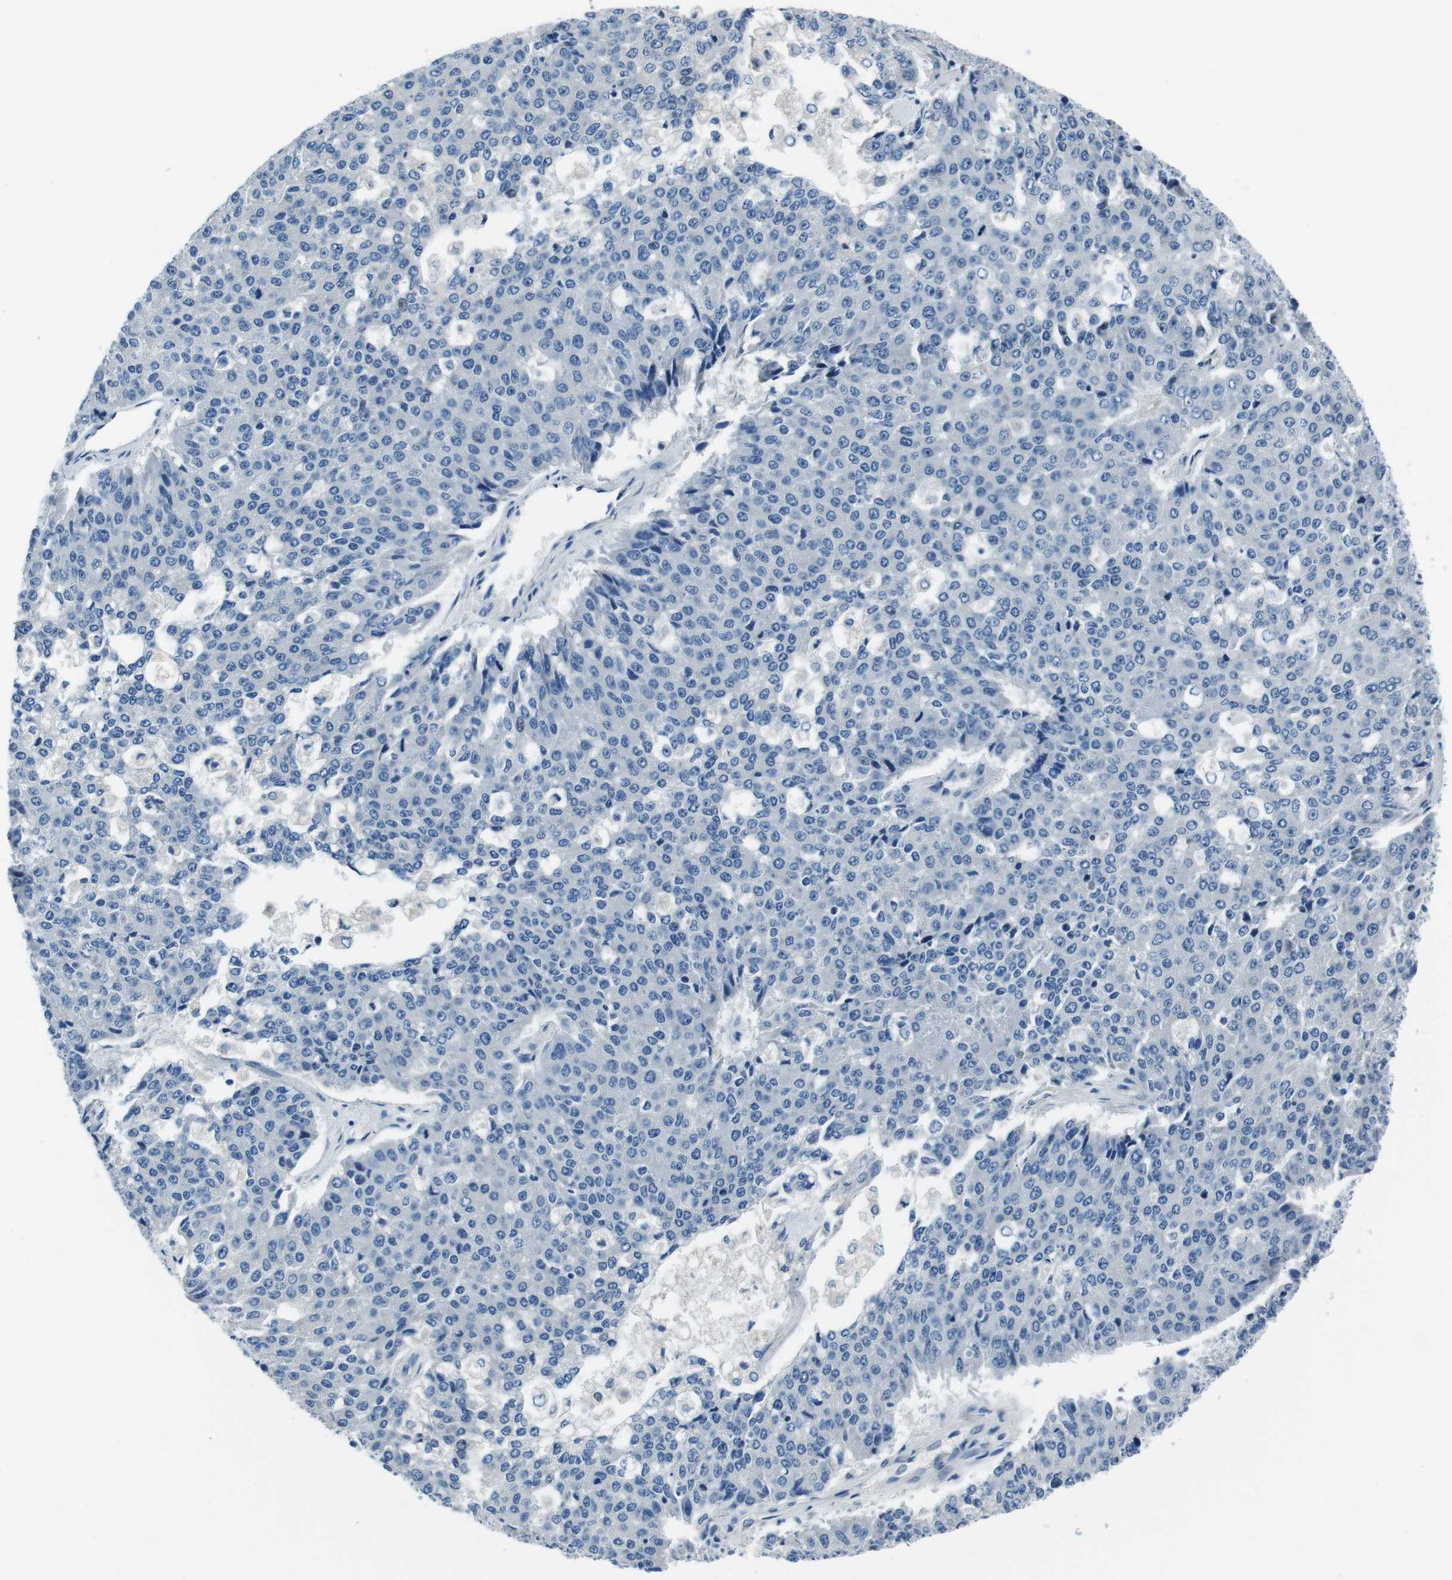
{"staining": {"intensity": "negative", "quantity": "none", "location": "none"}, "tissue": "pancreatic cancer", "cell_type": "Tumor cells", "image_type": "cancer", "snomed": [{"axis": "morphology", "description": "Adenocarcinoma, NOS"}, {"axis": "topography", "description": "Pancreas"}], "caption": "DAB immunohistochemical staining of human pancreatic cancer (adenocarcinoma) shows no significant expression in tumor cells.", "gene": "CASQ1", "patient": {"sex": "male", "age": 50}}